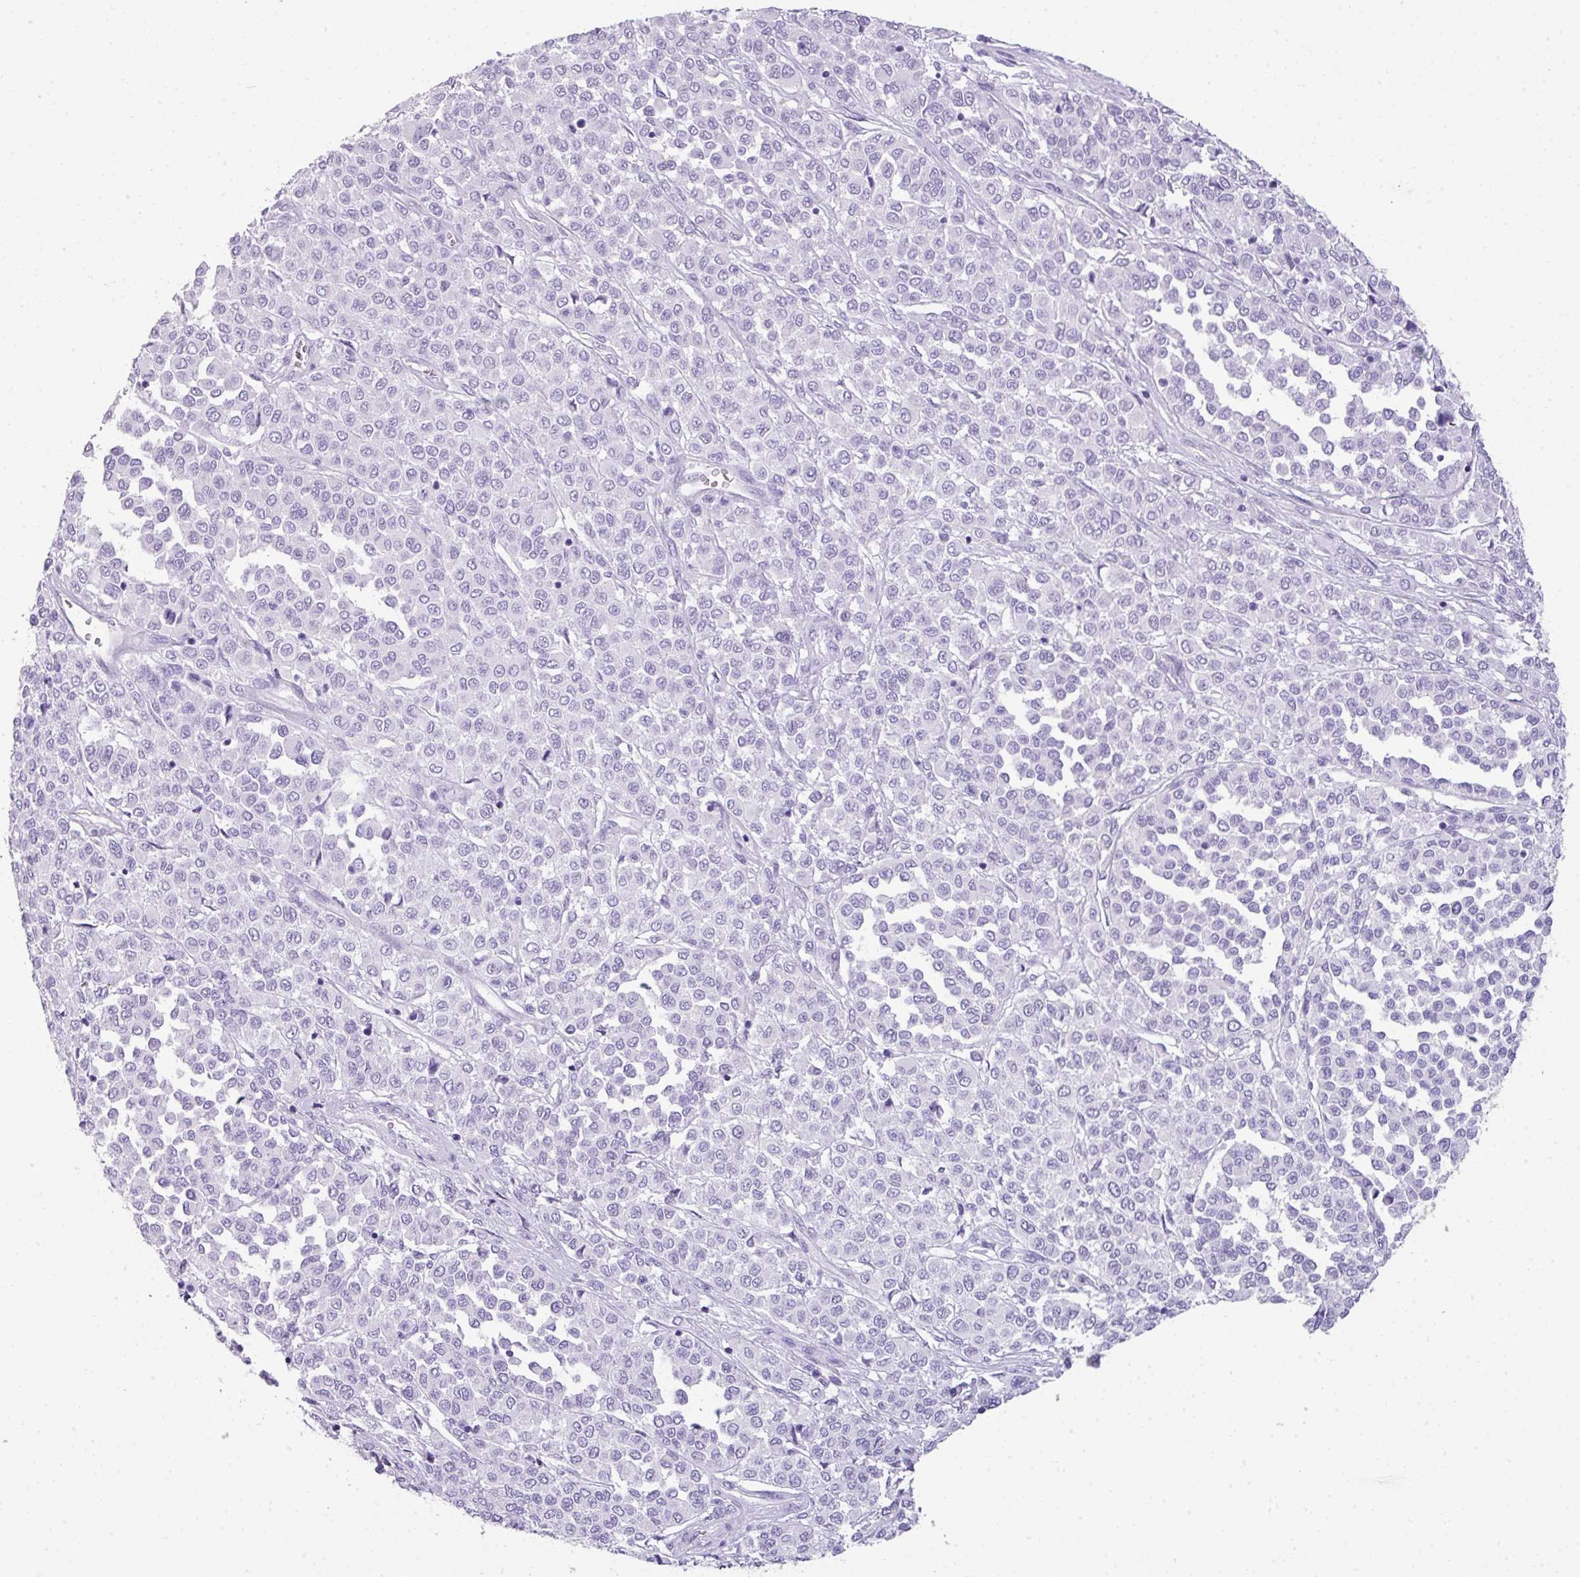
{"staining": {"intensity": "negative", "quantity": "none", "location": "none"}, "tissue": "melanoma", "cell_type": "Tumor cells", "image_type": "cancer", "snomed": [{"axis": "morphology", "description": "Malignant melanoma, Metastatic site"}, {"axis": "topography", "description": "Pancreas"}], "caption": "IHC image of melanoma stained for a protein (brown), which reveals no staining in tumor cells.", "gene": "TNP1", "patient": {"sex": "female", "age": 30}}